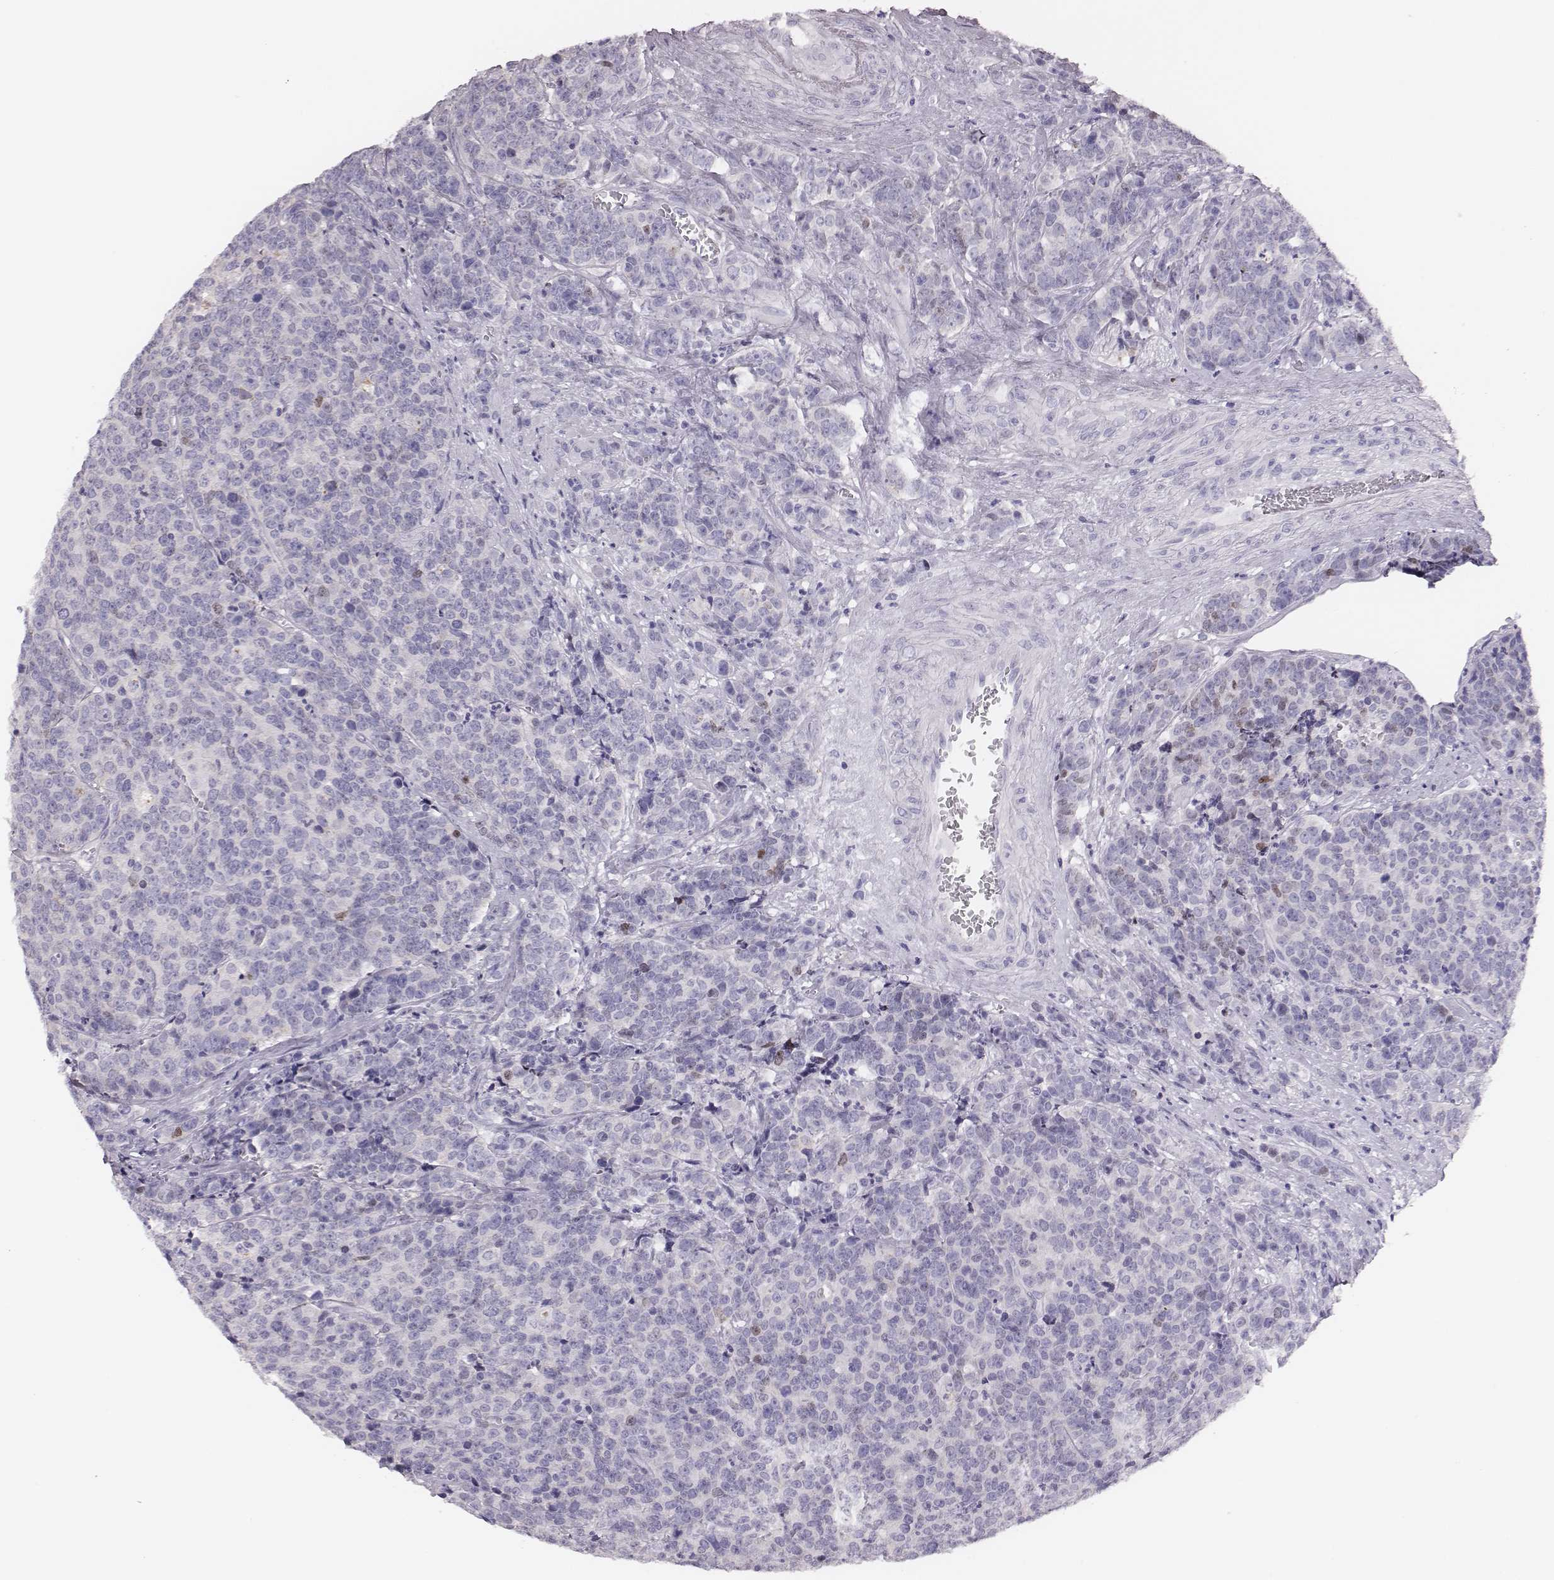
{"staining": {"intensity": "negative", "quantity": "none", "location": "none"}, "tissue": "prostate cancer", "cell_type": "Tumor cells", "image_type": "cancer", "snomed": [{"axis": "morphology", "description": "Adenocarcinoma, NOS"}, {"axis": "topography", "description": "Prostate"}], "caption": "Tumor cells show no significant staining in prostate cancer (adenocarcinoma). Brightfield microscopy of immunohistochemistry (IHC) stained with DAB (3,3'-diaminobenzidine) (brown) and hematoxylin (blue), captured at high magnification.", "gene": "H1-6", "patient": {"sex": "male", "age": 67}}